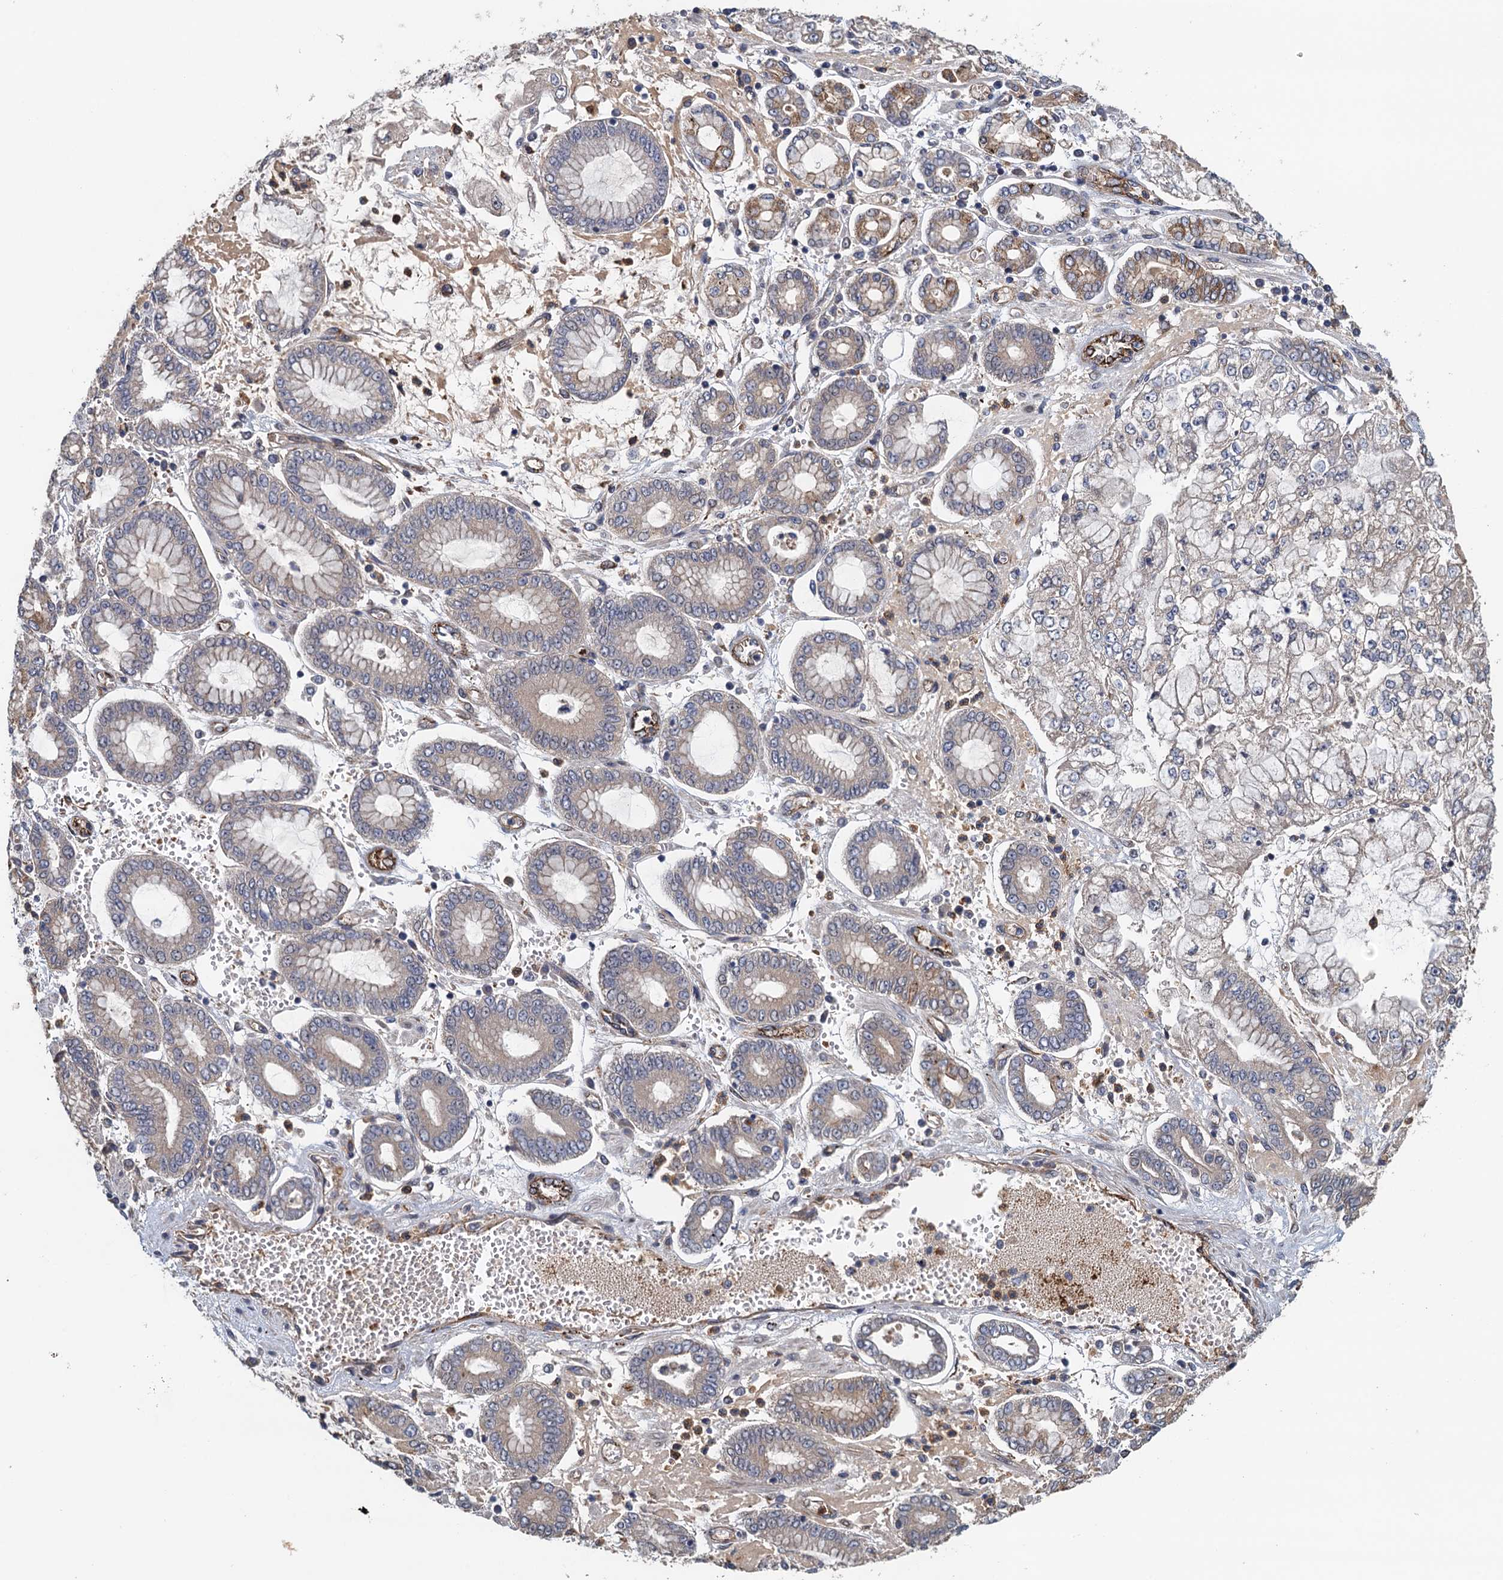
{"staining": {"intensity": "negative", "quantity": "none", "location": "none"}, "tissue": "stomach cancer", "cell_type": "Tumor cells", "image_type": "cancer", "snomed": [{"axis": "morphology", "description": "Adenocarcinoma, NOS"}, {"axis": "topography", "description": "Stomach"}], "caption": "Immunohistochemistry micrograph of neoplastic tissue: human stomach adenocarcinoma stained with DAB (3,3'-diaminobenzidine) exhibits no significant protein positivity in tumor cells.", "gene": "ACSBG1", "patient": {"sex": "male", "age": 76}}